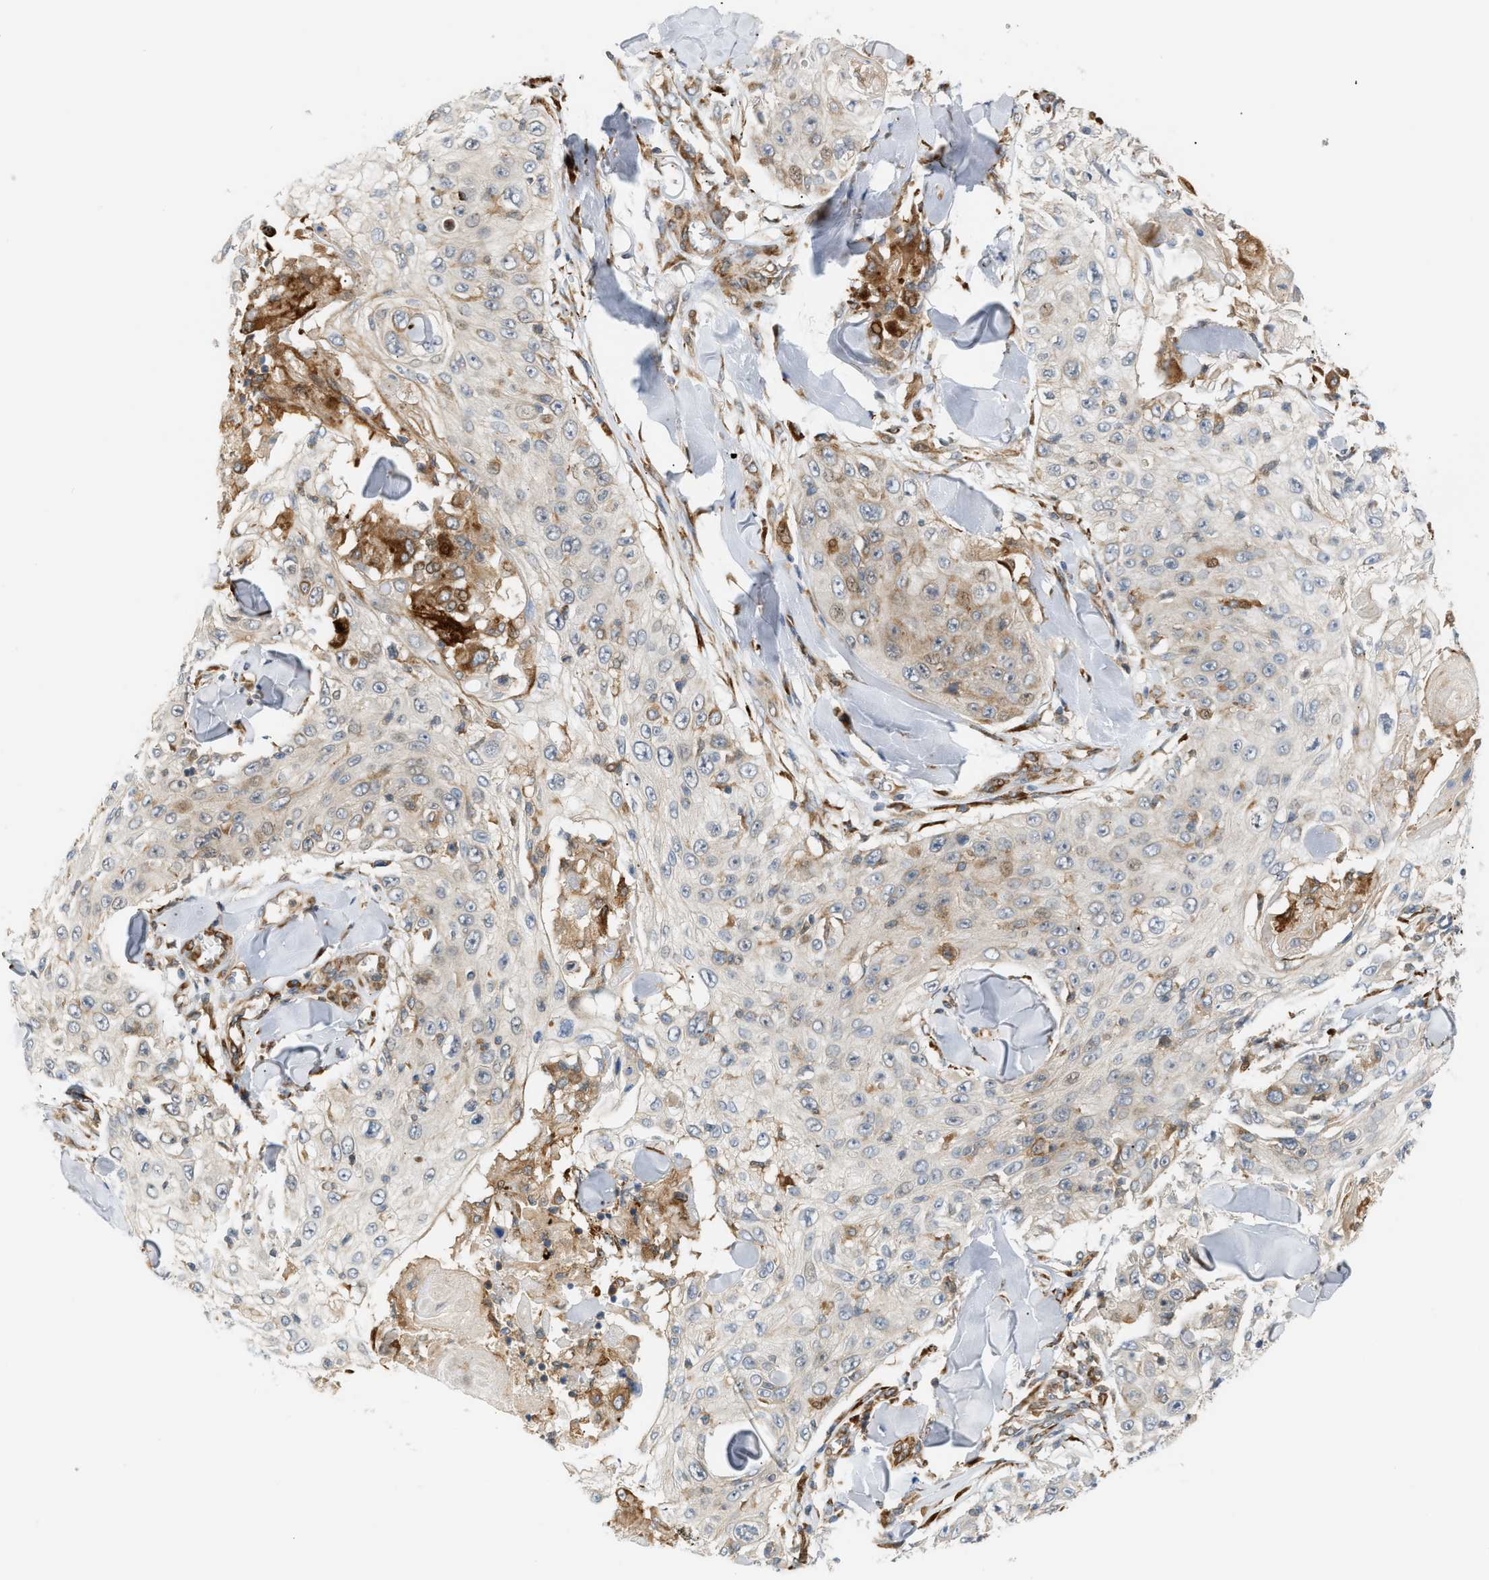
{"staining": {"intensity": "weak", "quantity": "<25%", "location": "cytoplasmic/membranous"}, "tissue": "skin cancer", "cell_type": "Tumor cells", "image_type": "cancer", "snomed": [{"axis": "morphology", "description": "Squamous cell carcinoma, NOS"}, {"axis": "topography", "description": "Skin"}], "caption": "Human skin cancer (squamous cell carcinoma) stained for a protein using IHC demonstrates no positivity in tumor cells.", "gene": "PLCG2", "patient": {"sex": "male", "age": 86}}